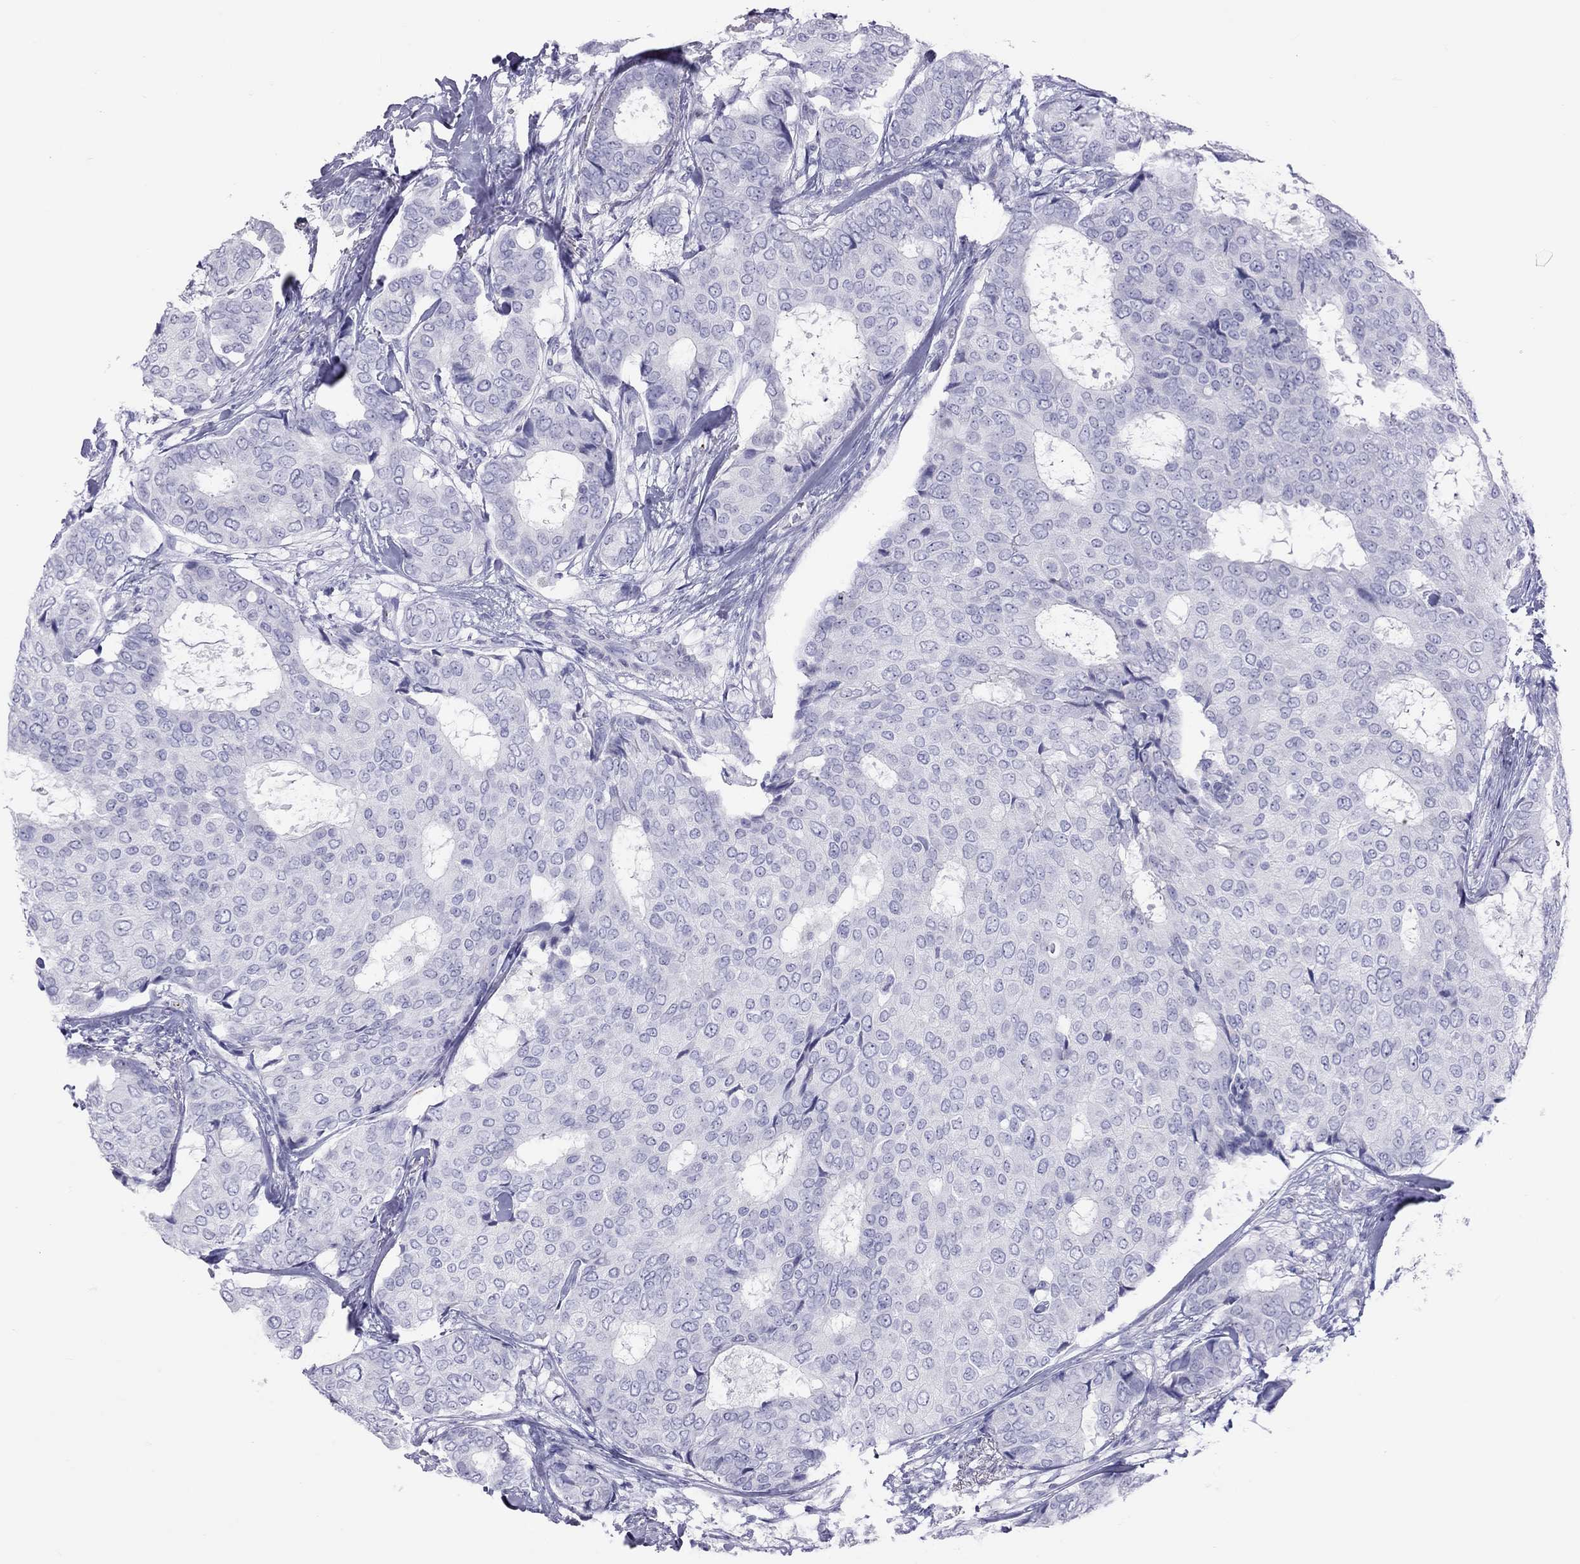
{"staining": {"intensity": "negative", "quantity": "none", "location": "none"}, "tissue": "breast cancer", "cell_type": "Tumor cells", "image_type": "cancer", "snomed": [{"axis": "morphology", "description": "Duct carcinoma"}, {"axis": "topography", "description": "Breast"}], "caption": "Breast invasive ductal carcinoma stained for a protein using immunohistochemistry (IHC) demonstrates no positivity tumor cells.", "gene": "STAG3", "patient": {"sex": "female", "age": 75}}